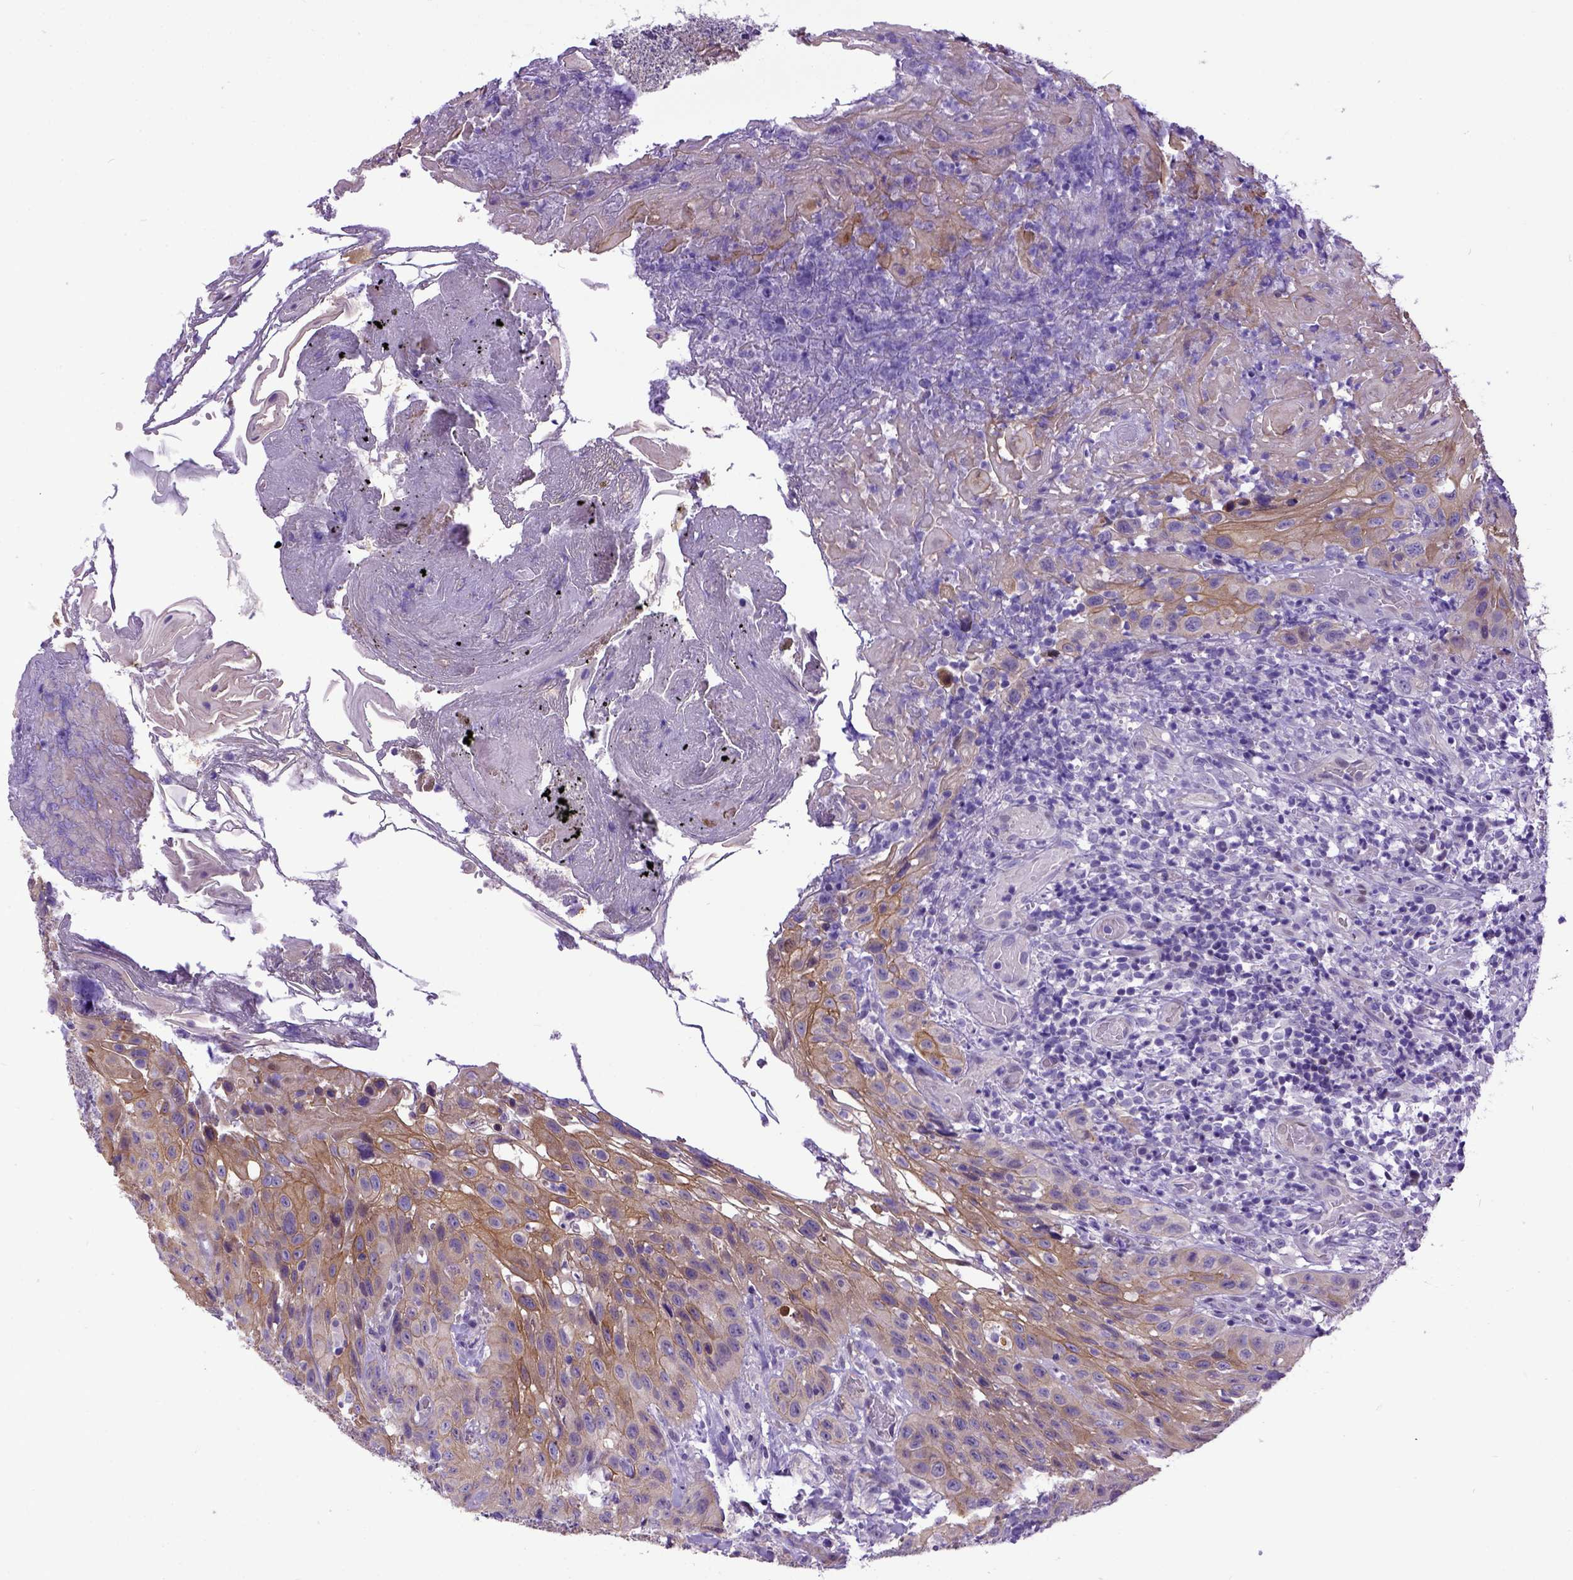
{"staining": {"intensity": "moderate", "quantity": "25%-75%", "location": "cytoplasmic/membranous"}, "tissue": "head and neck cancer", "cell_type": "Tumor cells", "image_type": "cancer", "snomed": [{"axis": "morphology", "description": "Normal tissue, NOS"}, {"axis": "morphology", "description": "Squamous cell carcinoma, NOS"}, {"axis": "topography", "description": "Oral tissue"}, {"axis": "topography", "description": "Tounge, NOS"}, {"axis": "topography", "description": "Head-Neck"}], "caption": "A brown stain labels moderate cytoplasmic/membranous positivity of a protein in human head and neck cancer (squamous cell carcinoma) tumor cells. (brown staining indicates protein expression, while blue staining denotes nuclei).", "gene": "NEK5", "patient": {"sex": "male", "age": 62}}